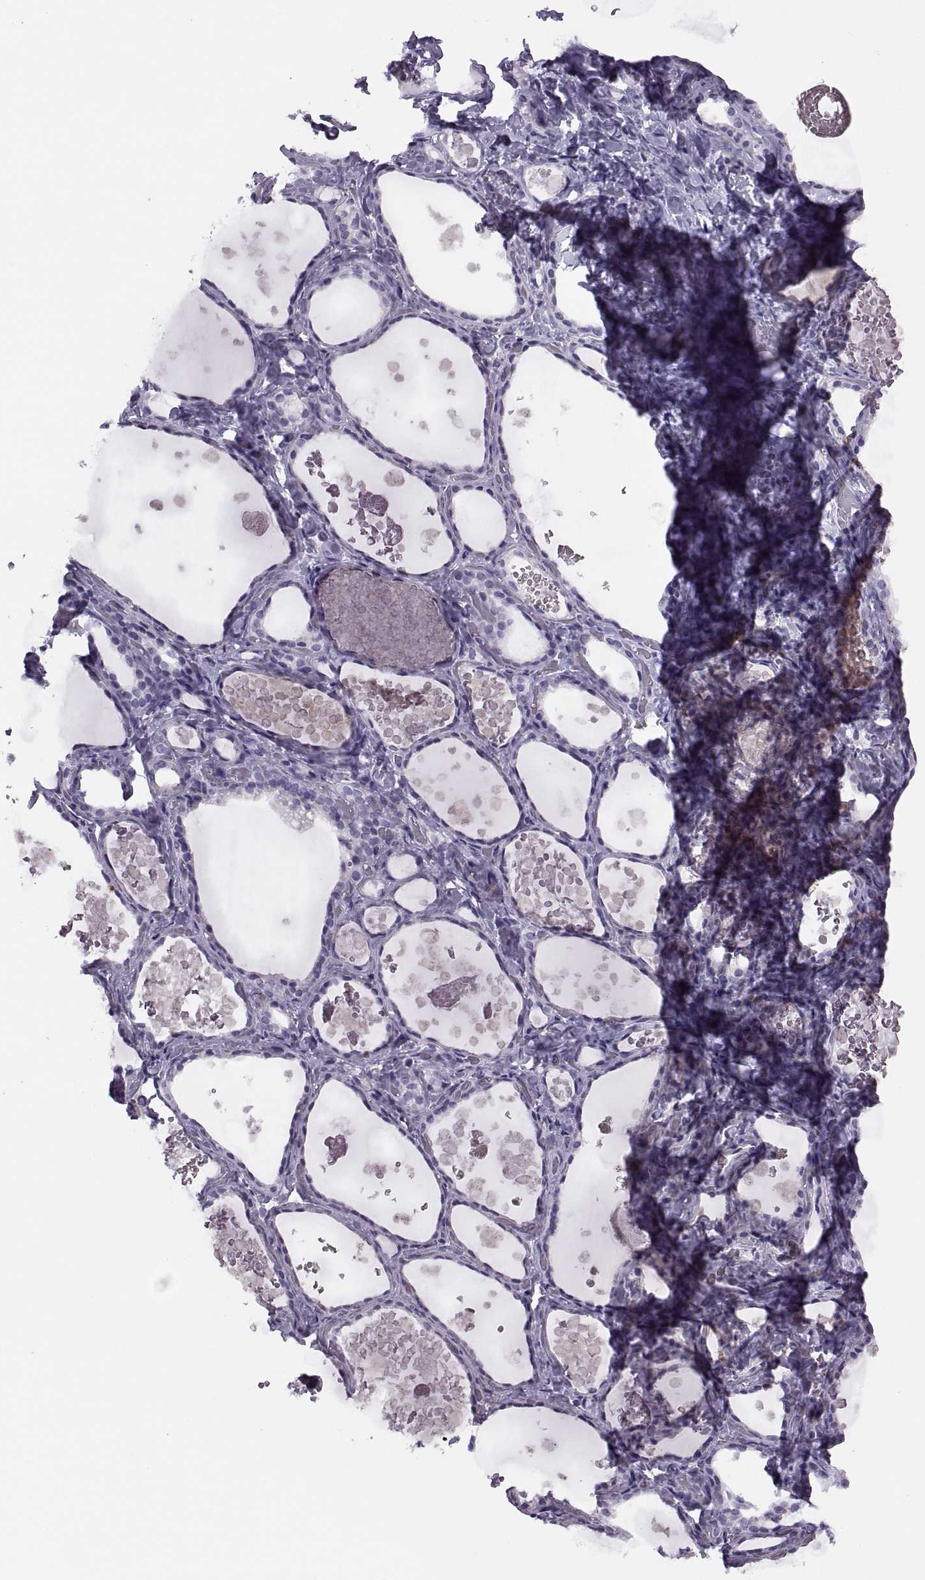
{"staining": {"intensity": "negative", "quantity": "none", "location": "none"}, "tissue": "thyroid gland", "cell_type": "Glandular cells", "image_type": "normal", "snomed": [{"axis": "morphology", "description": "Normal tissue, NOS"}, {"axis": "topography", "description": "Thyroid gland"}], "caption": "An image of thyroid gland stained for a protein demonstrates no brown staining in glandular cells.", "gene": "FAM24A", "patient": {"sex": "female", "age": 56}}